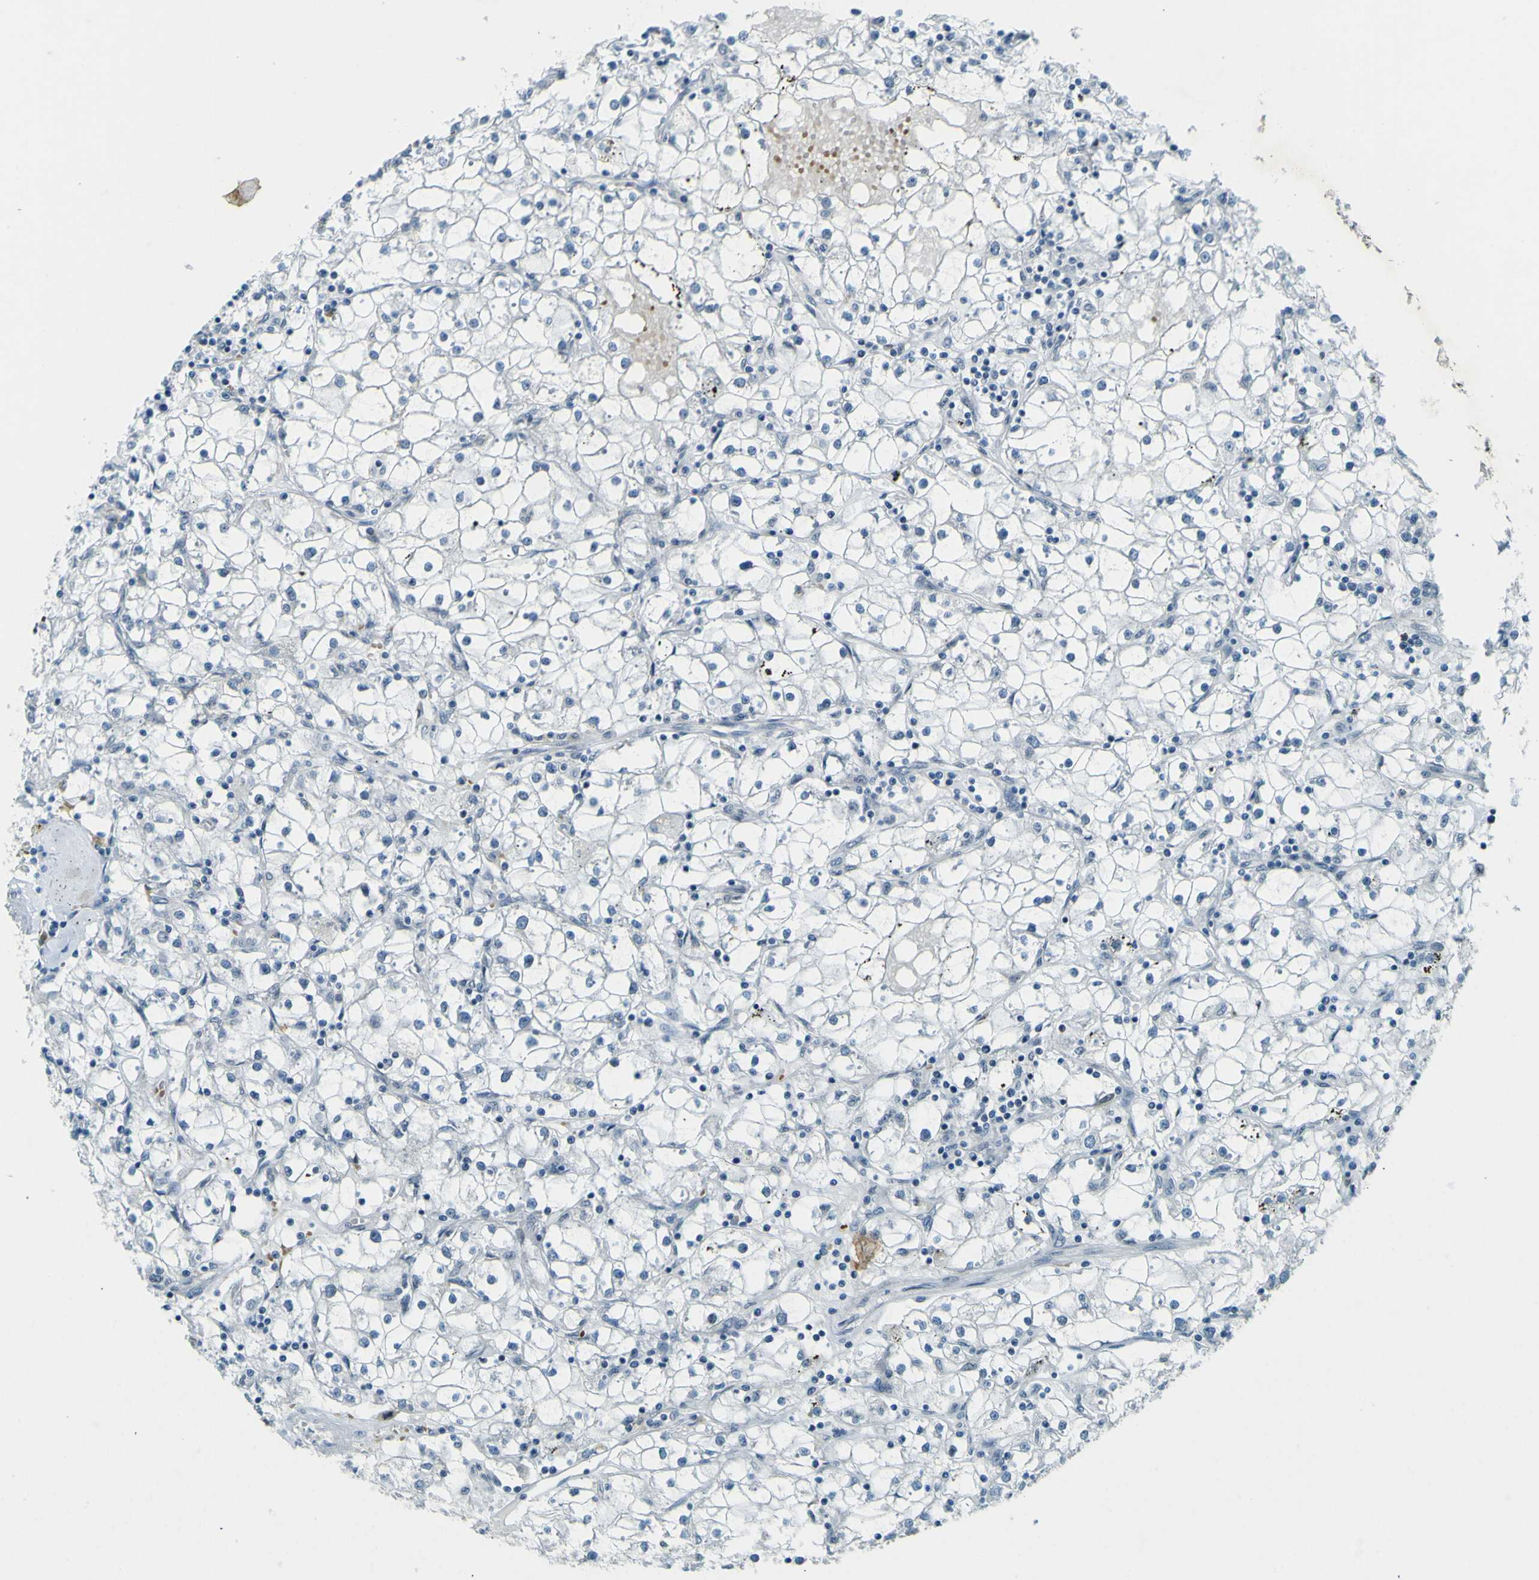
{"staining": {"intensity": "negative", "quantity": "none", "location": "none"}, "tissue": "renal cancer", "cell_type": "Tumor cells", "image_type": "cancer", "snomed": [{"axis": "morphology", "description": "Adenocarcinoma, NOS"}, {"axis": "topography", "description": "Kidney"}], "caption": "IHC photomicrograph of neoplastic tissue: renal adenocarcinoma stained with DAB (3,3'-diaminobenzidine) displays no significant protein positivity in tumor cells.", "gene": "CEBPG", "patient": {"sex": "male", "age": 56}}